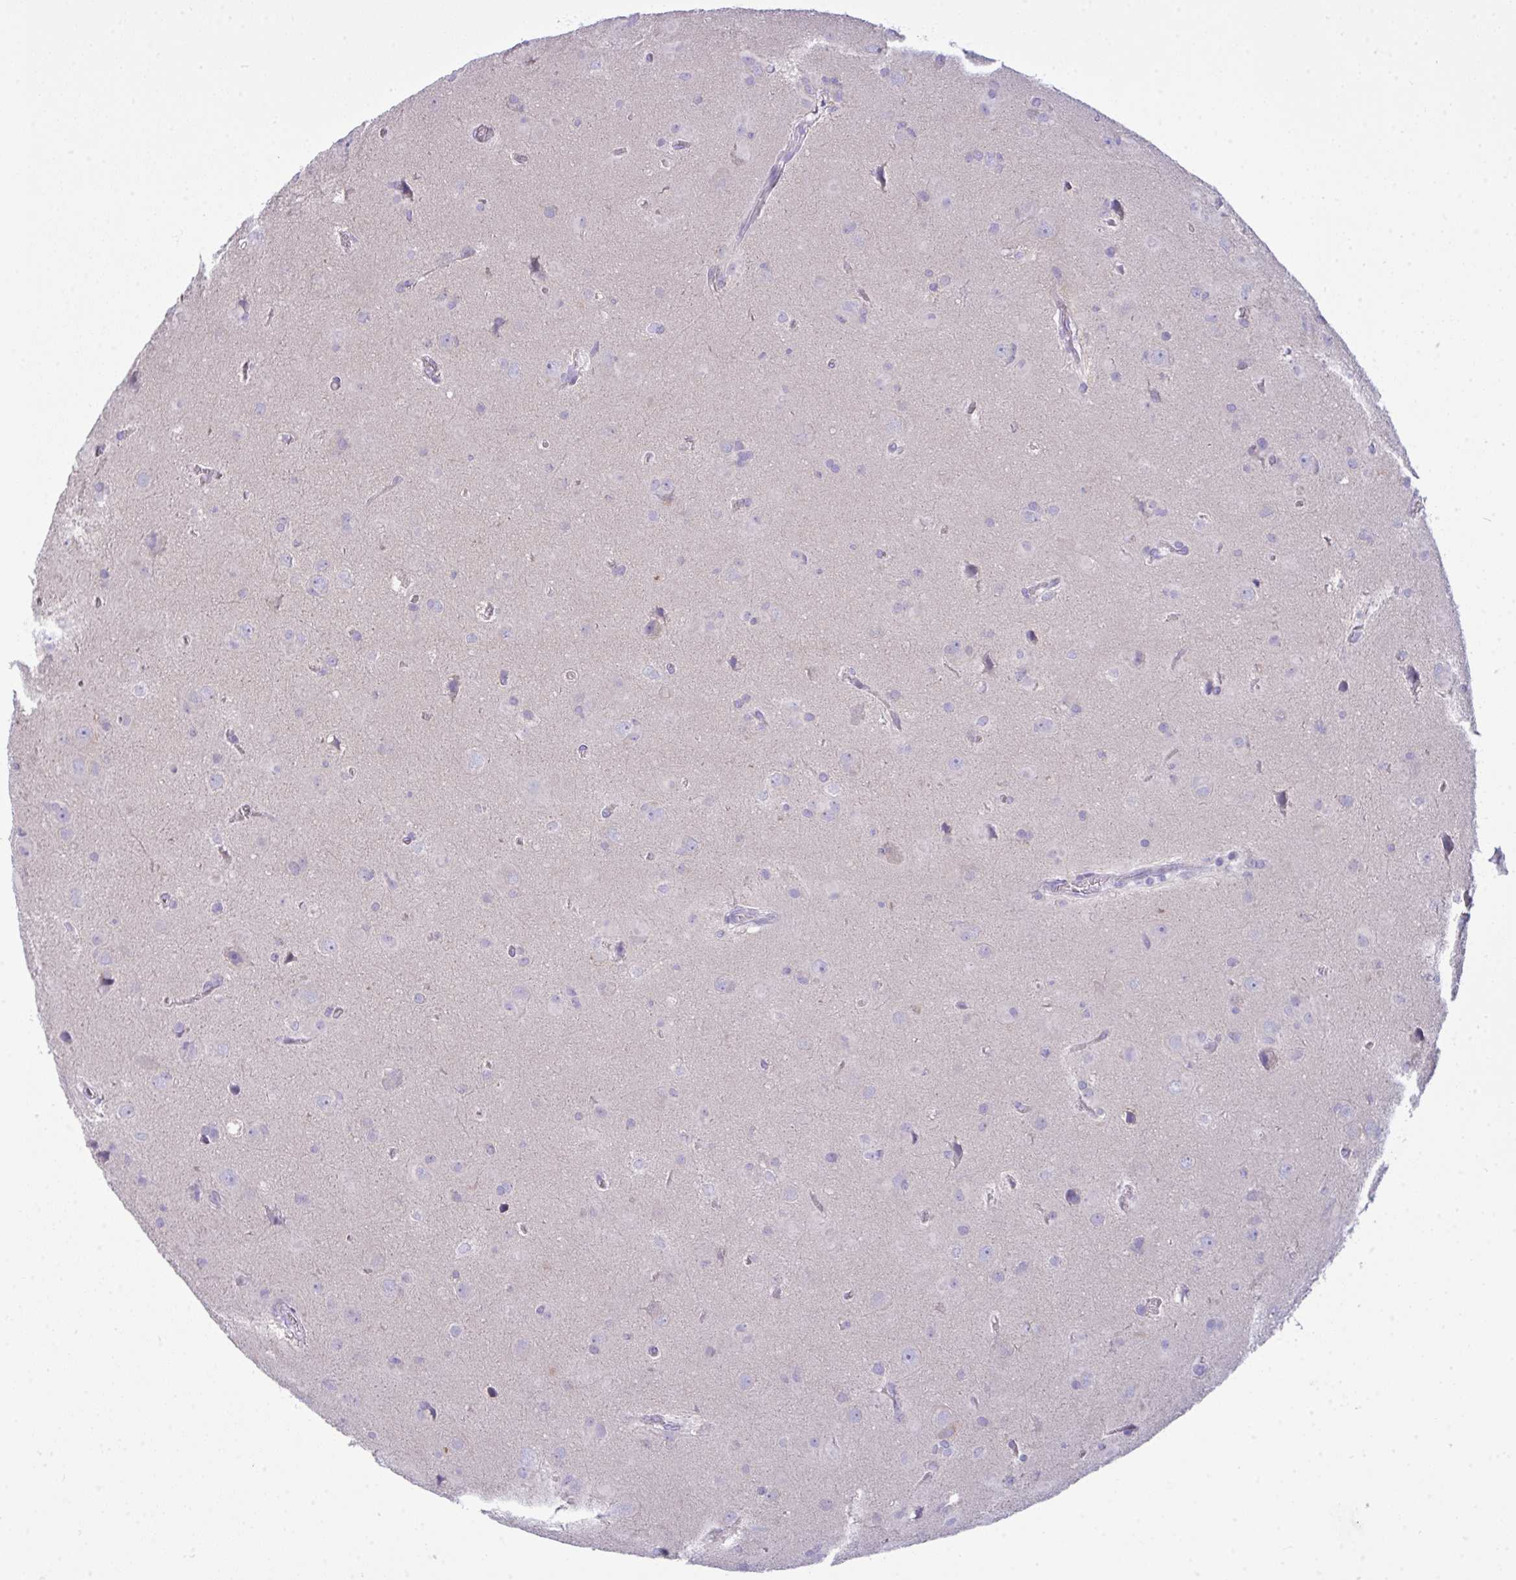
{"staining": {"intensity": "negative", "quantity": "none", "location": "none"}, "tissue": "glioma", "cell_type": "Tumor cells", "image_type": "cancer", "snomed": [{"axis": "morphology", "description": "Glioma, malignant, Low grade"}, {"axis": "topography", "description": "Brain"}], "caption": "This is an immunohistochemistry (IHC) image of glioma. There is no staining in tumor cells.", "gene": "MYH10", "patient": {"sex": "male", "age": 58}}